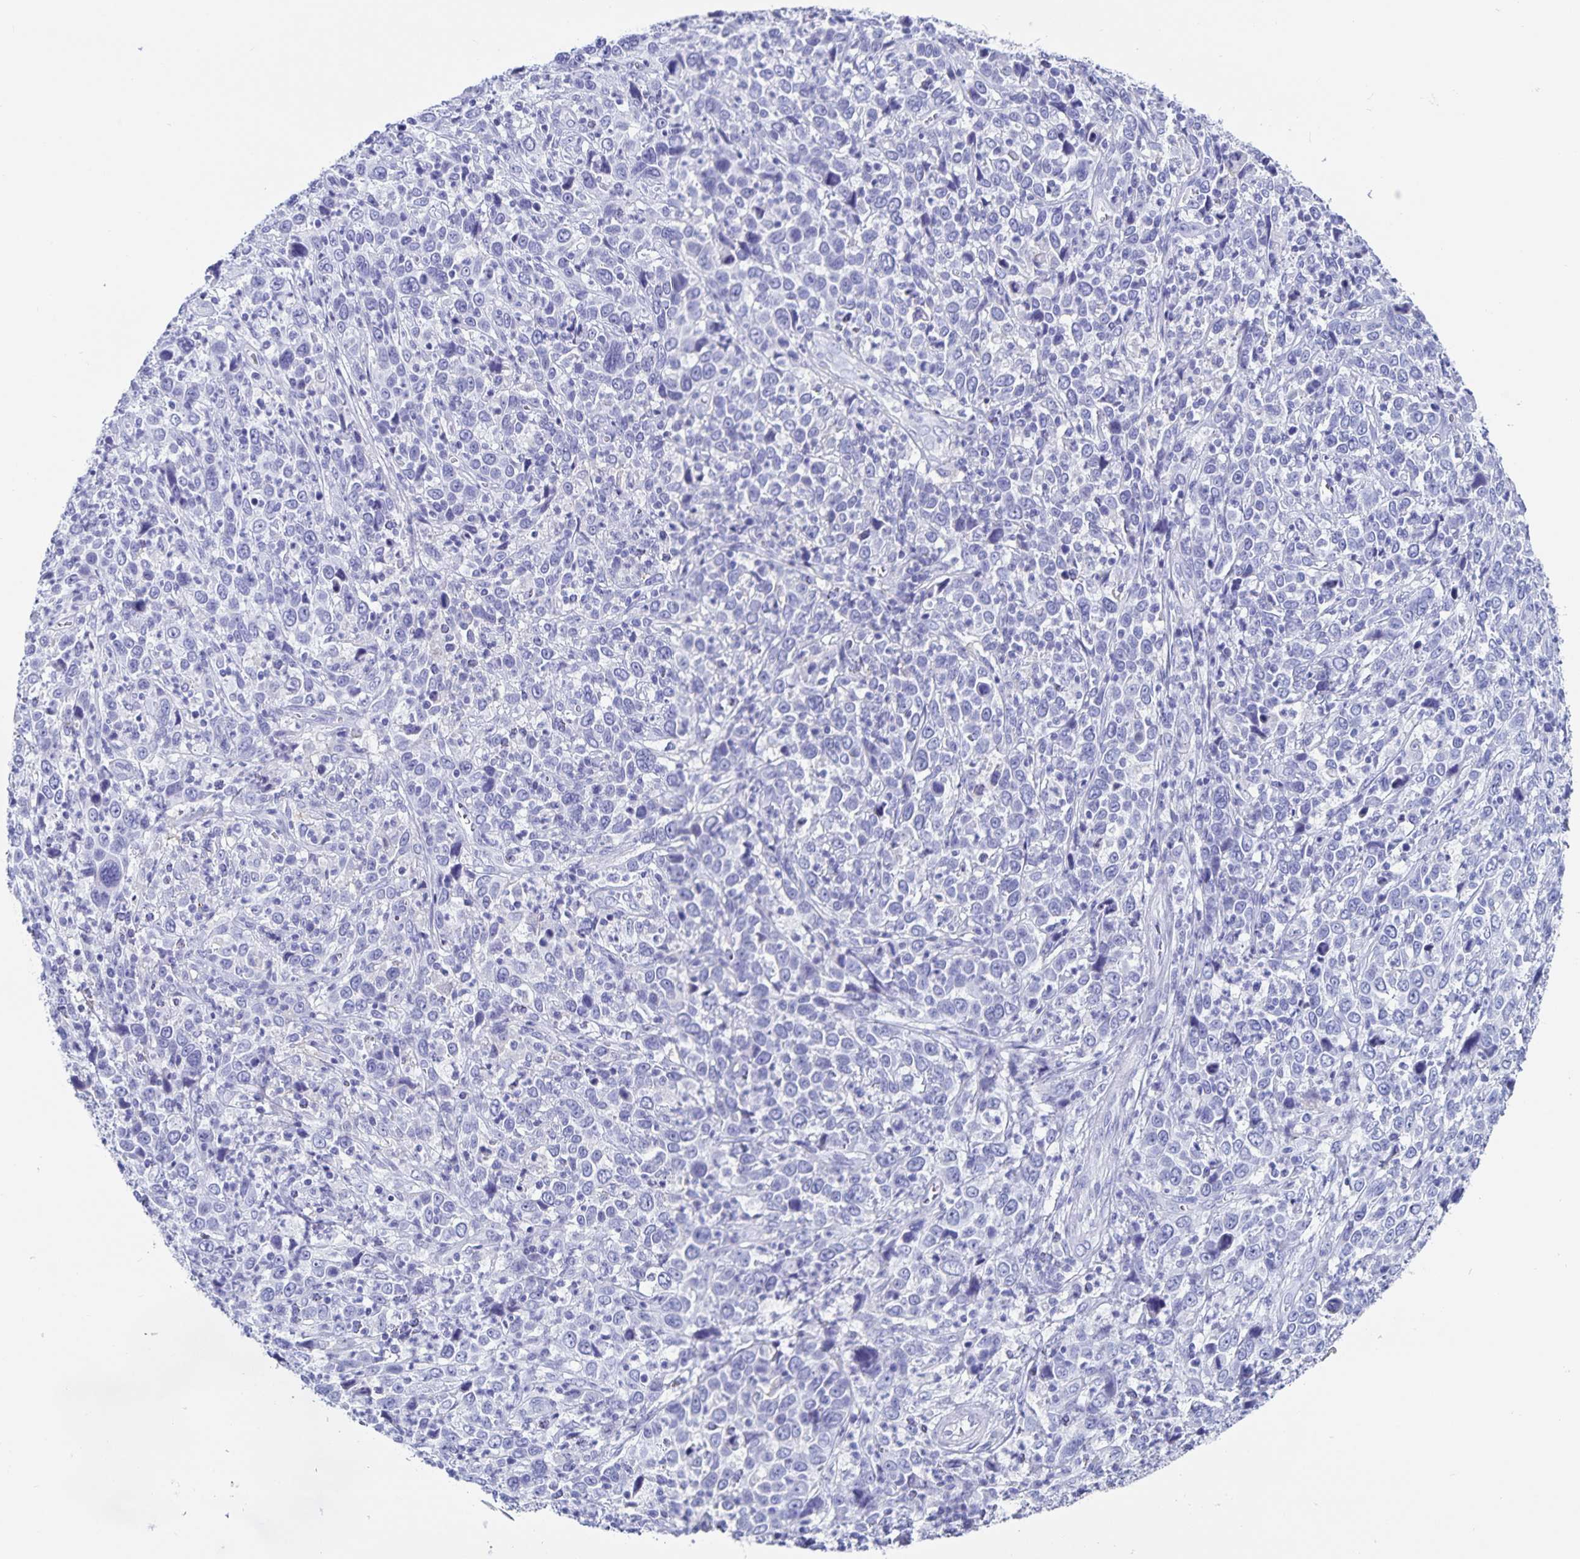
{"staining": {"intensity": "negative", "quantity": "none", "location": "none"}, "tissue": "cervical cancer", "cell_type": "Tumor cells", "image_type": "cancer", "snomed": [{"axis": "morphology", "description": "Squamous cell carcinoma, NOS"}, {"axis": "topography", "description": "Cervix"}], "caption": "A photomicrograph of squamous cell carcinoma (cervical) stained for a protein reveals no brown staining in tumor cells. Nuclei are stained in blue.", "gene": "C19orf73", "patient": {"sex": "female", "age": 46}}